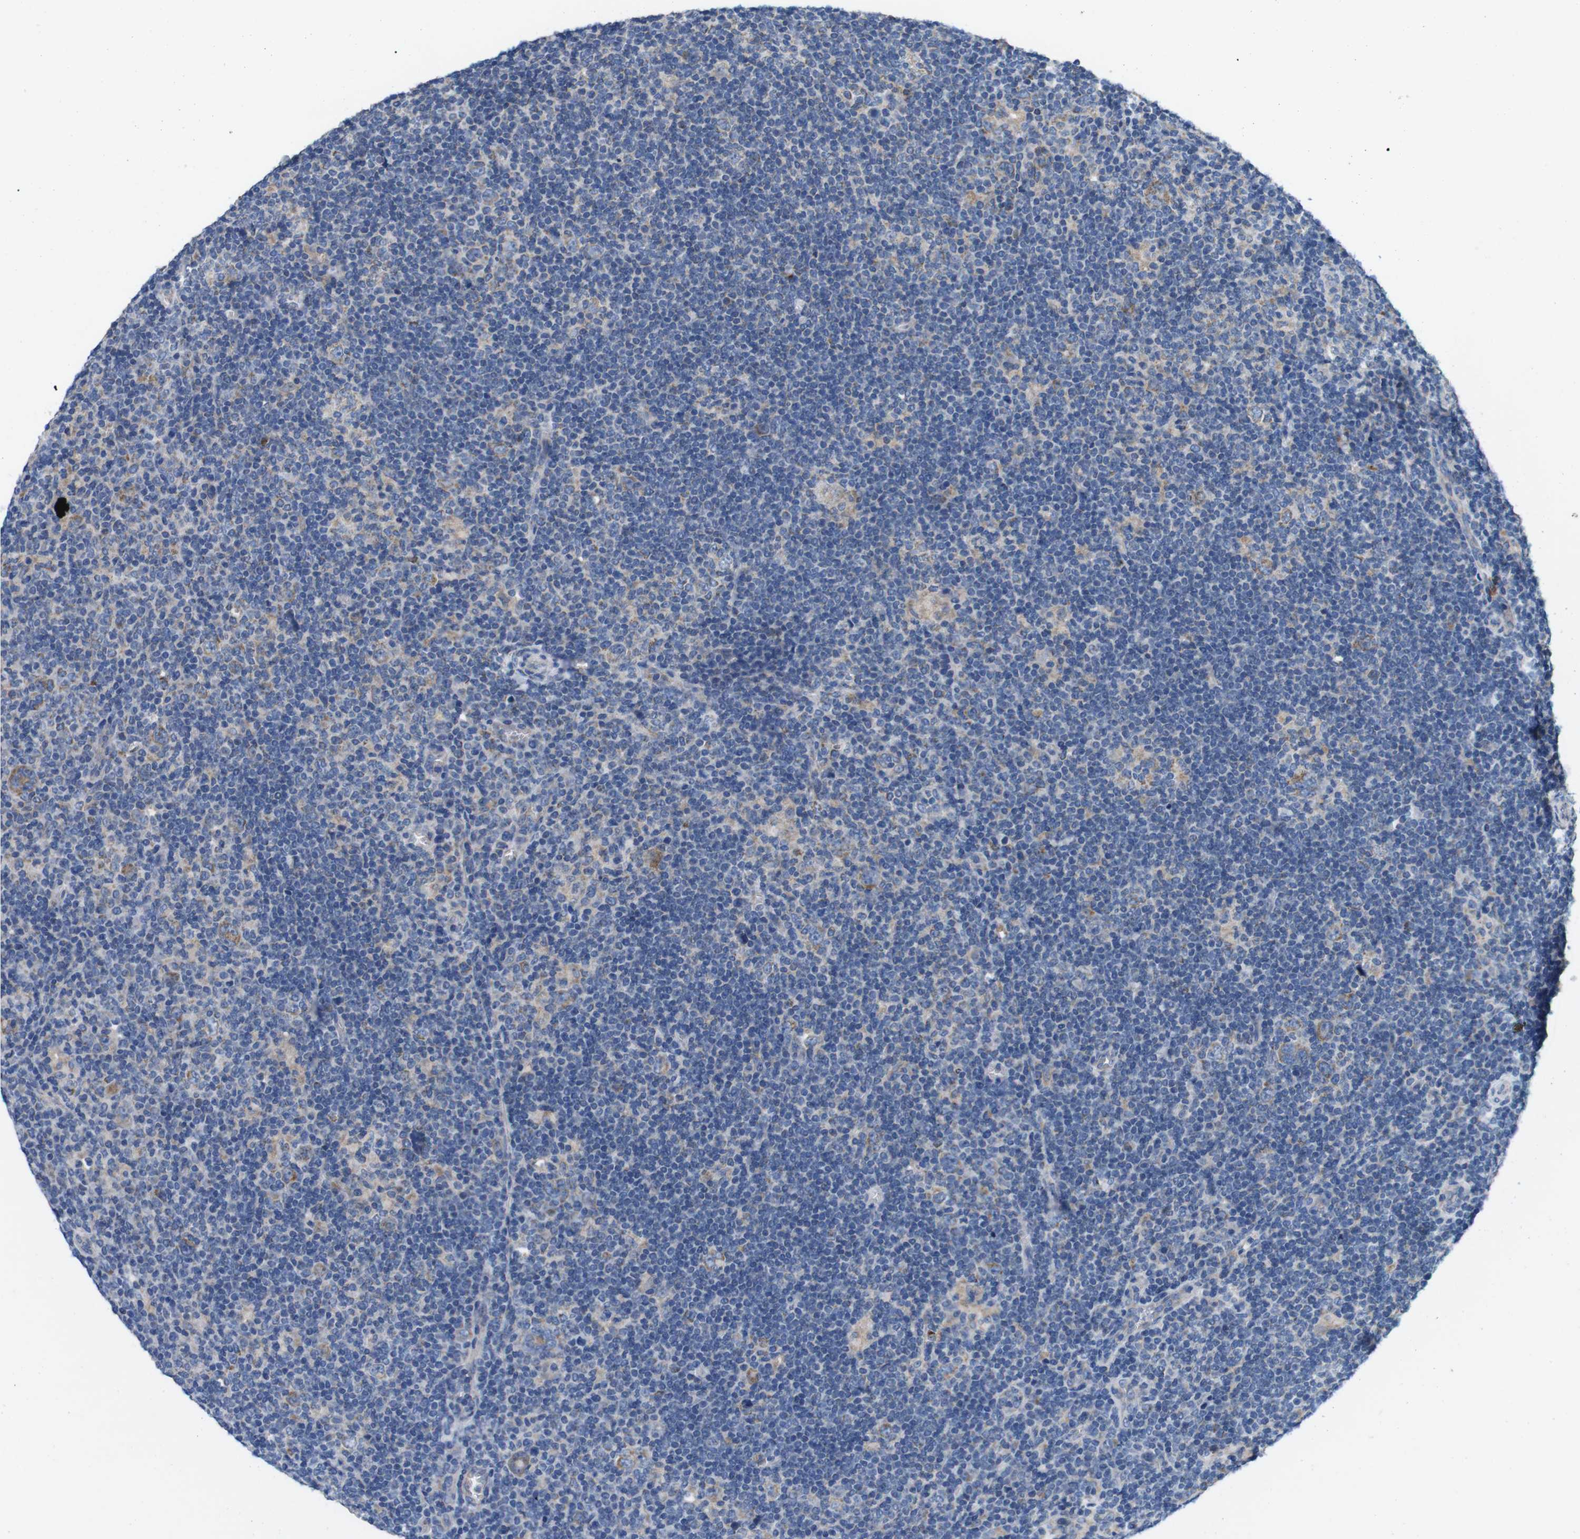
{"staining": {"intensity": "weak", "quantity": ">75%", "location": "cytoplasmic/membranous"}, "tissue": "lymphoma", "cell_type": "Tumor cells", "image_type": "cancer", "snomed": [{"axis": "morphology", "description": "Hodgkin's disease, NOS"}, {"axis": "topography", "description": "Lymph node"}], "caption": "Tumor cells demonstrate weak cytoplasmic/membranous positivity in approximately >75% of cells in Hodgkin's disease.", "gene": "F2RL1", "patient": {"sex": "female", "age": 57}}